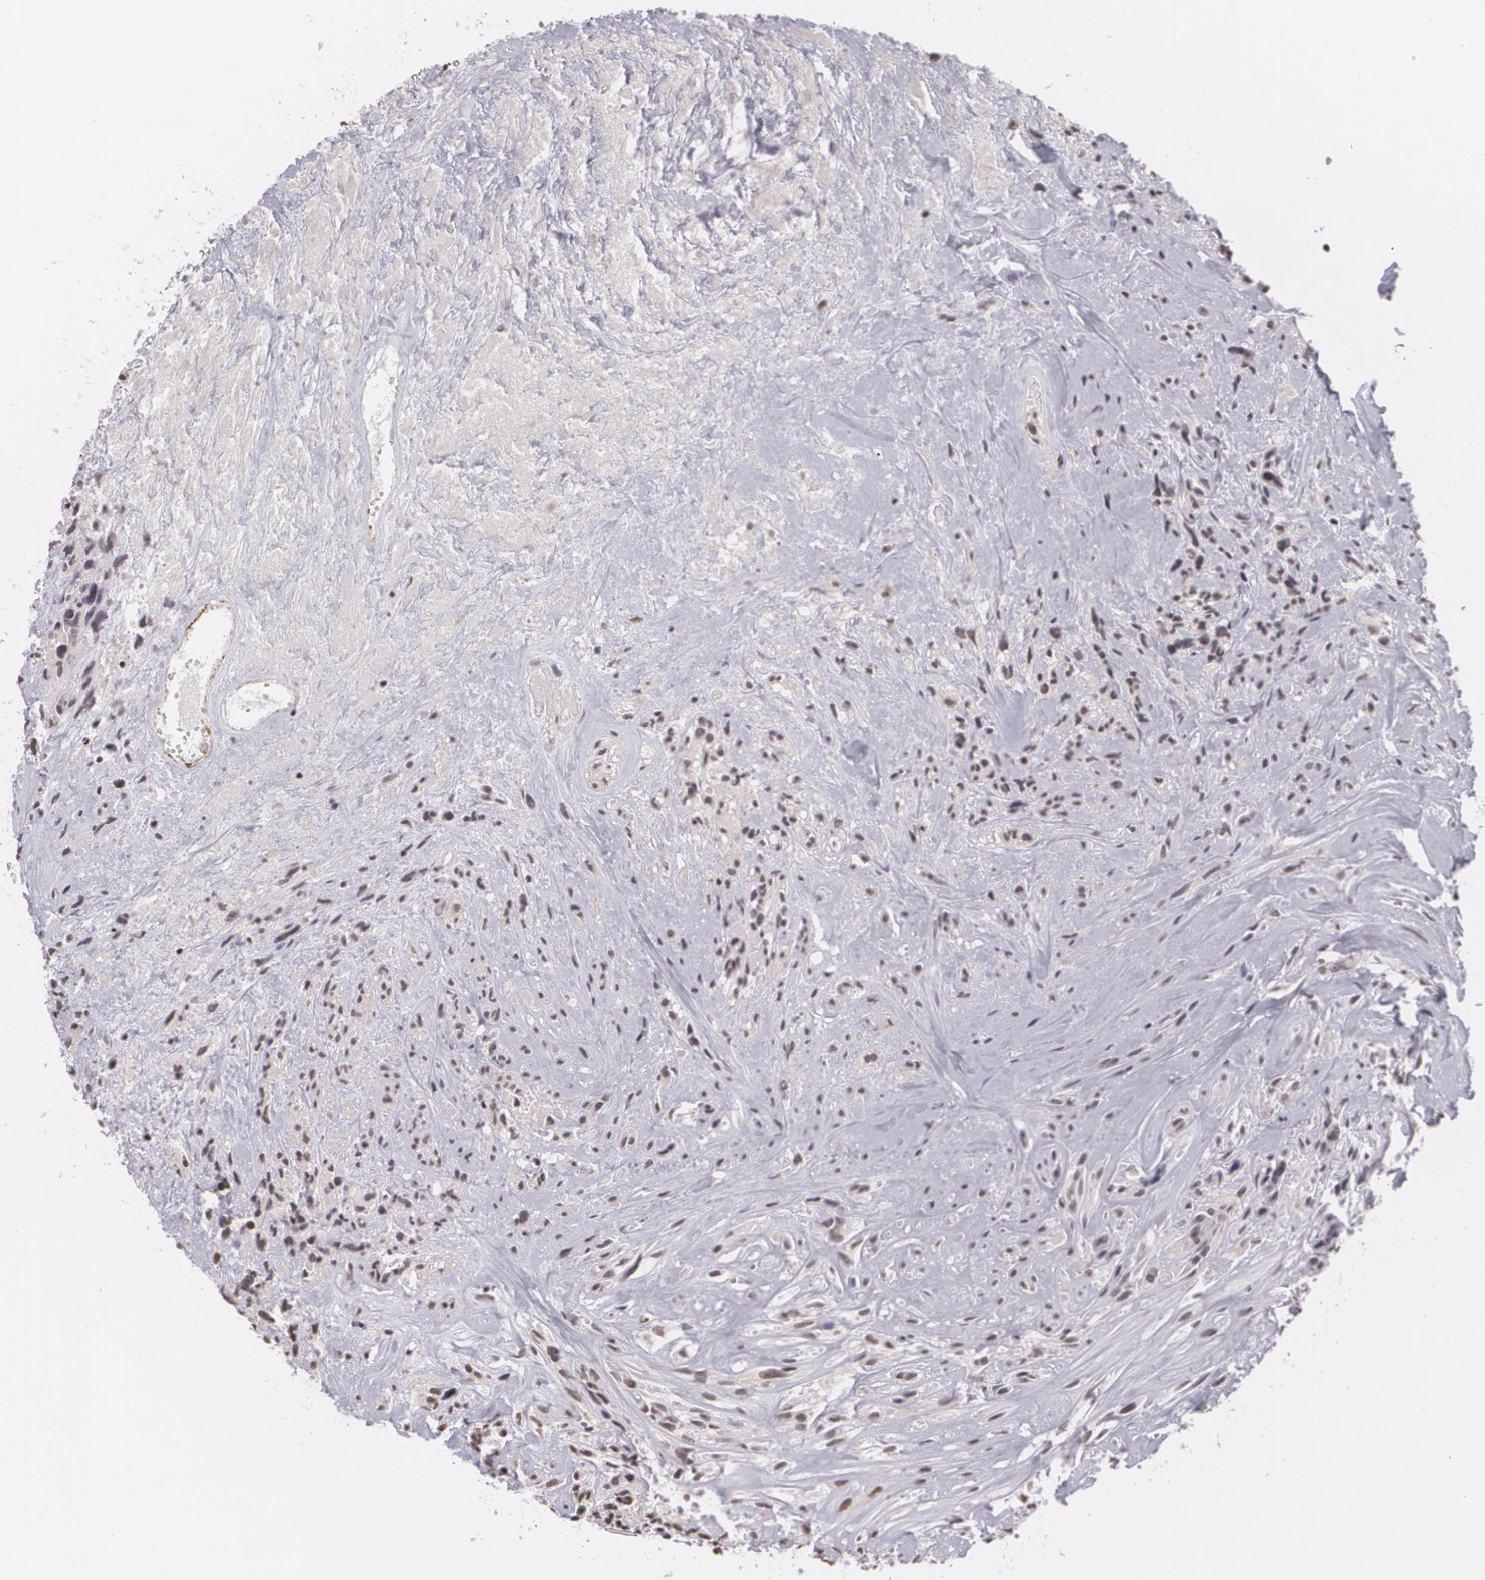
{"staining": {"intensity": "negative", "quantity": "none", "location": "none"}, "tissue": "glioma", "cell_type": "Tumor cells", "image_type": "cancer", "snomed": [{"axis": "morphology", "description": "Glioma, malignant, High grade"}, {"axis": "topography", "description": "Brain"}], "caption": "Tumor cells are negative for protein expression in human malignant glioma (high-grade). (DAB (3,3'-diaminobenzidine) IHC with hematoxylin counter stain).", "gene": "MUC1", "patient": {"sex": "male", "age": 48}}